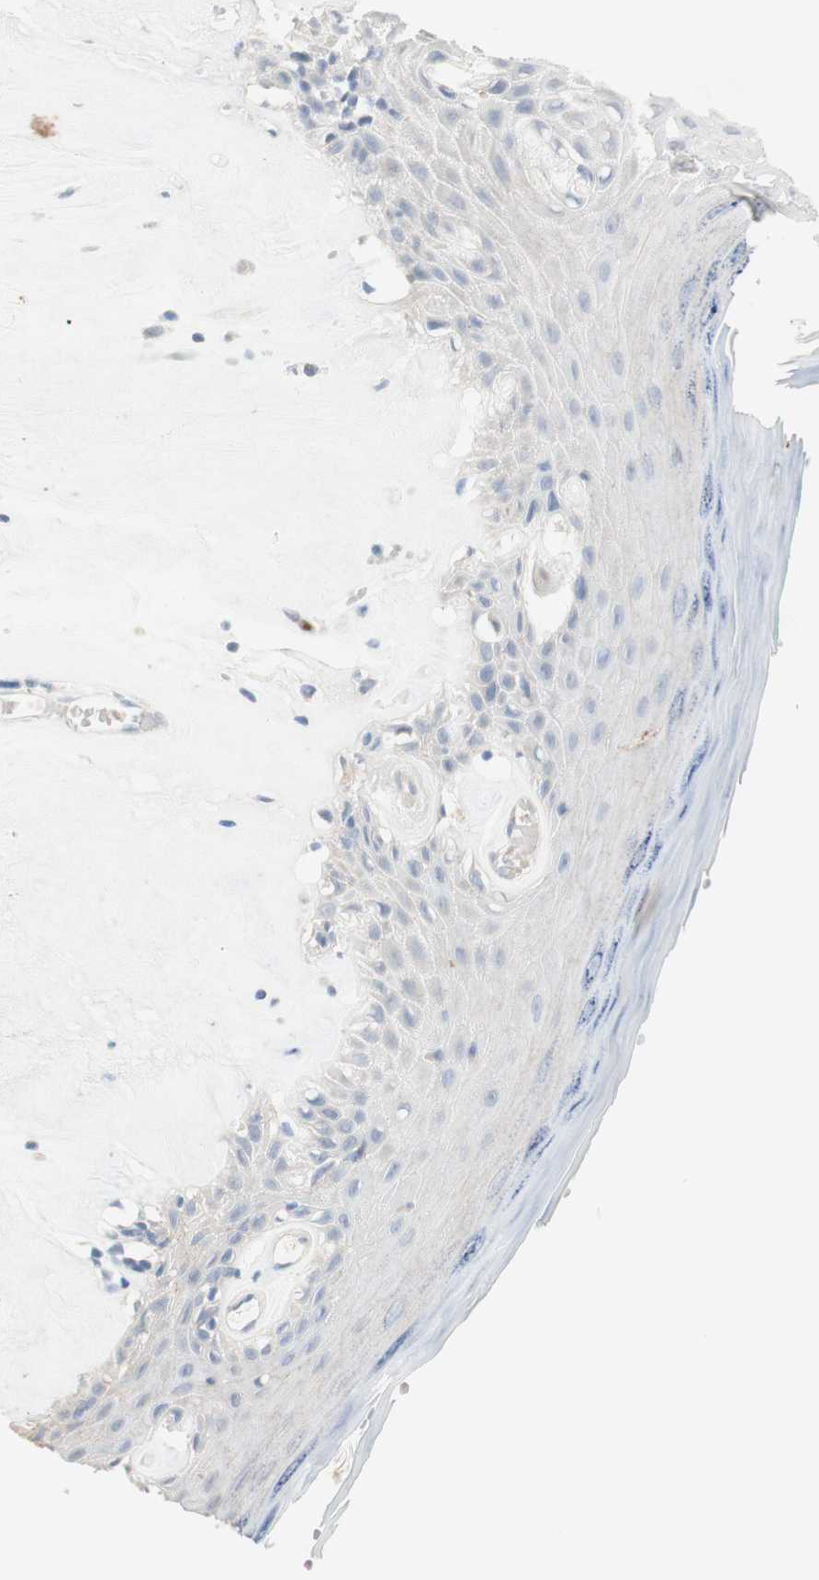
{"staining": {"intensity": "moderate", "quantity": "<25%", "location": "cytoplasmic/membranous"}, "tissue": "skin", "cell_type": "Epidermal cells", "image_type": "normal", "snomed": [{"axis": "morphology", "description": "Normal tissue, NOS"}, {"axis": "morphology", "description": "Inflammation, NOS"}, {"axis": "topography", "description": "Vulva"}], "caption": "Protein staining of benign skin demonstrates moderate cytoplasmic/membranous staining in about <25% of epidermal cells.", "gene": "MANEA", "patient": {"sex": "female", "age": 84}}